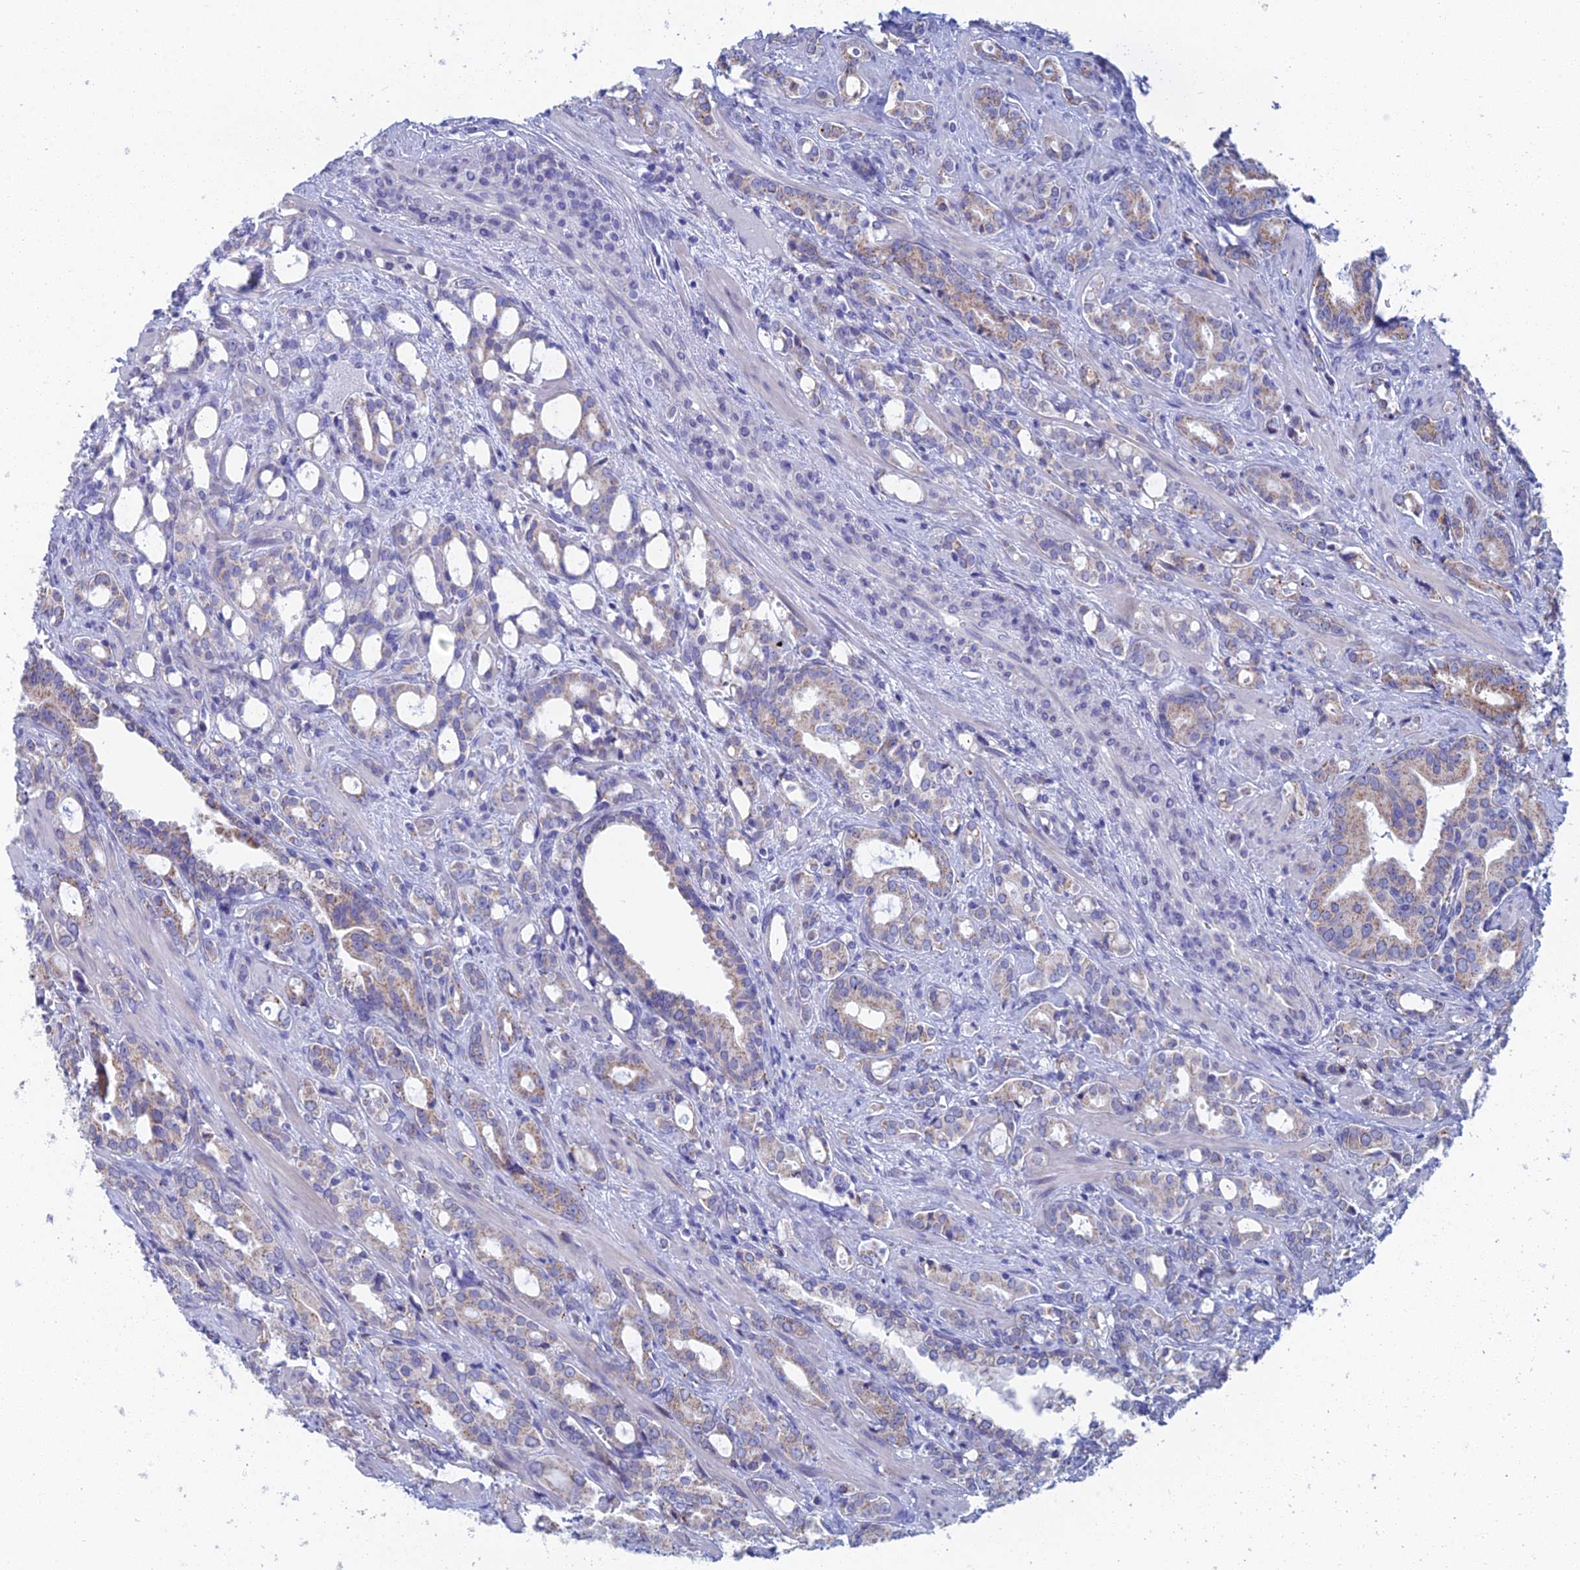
{"staining": {"intensity": "moderate", "quantity": "<25%", "location": "cytoplasmic/membranous"}, "tissue": "prostate cancer", "cell_type": "Tumor cells", "image_type": "cancer", "snomed": [{"axis": "morphology", "description": "Adenocarcinoma, High grade"}, {"axis": "topography", "description": "Prostate"}], "caption": "Prostate cancer was stained to show a protein in brown. There is low levels of moderate cytoplasmic/membranous positivity in about <25% of tumor cells.", "gene": "CFAP210", "patient": {"sex": "male", "age": 72}}